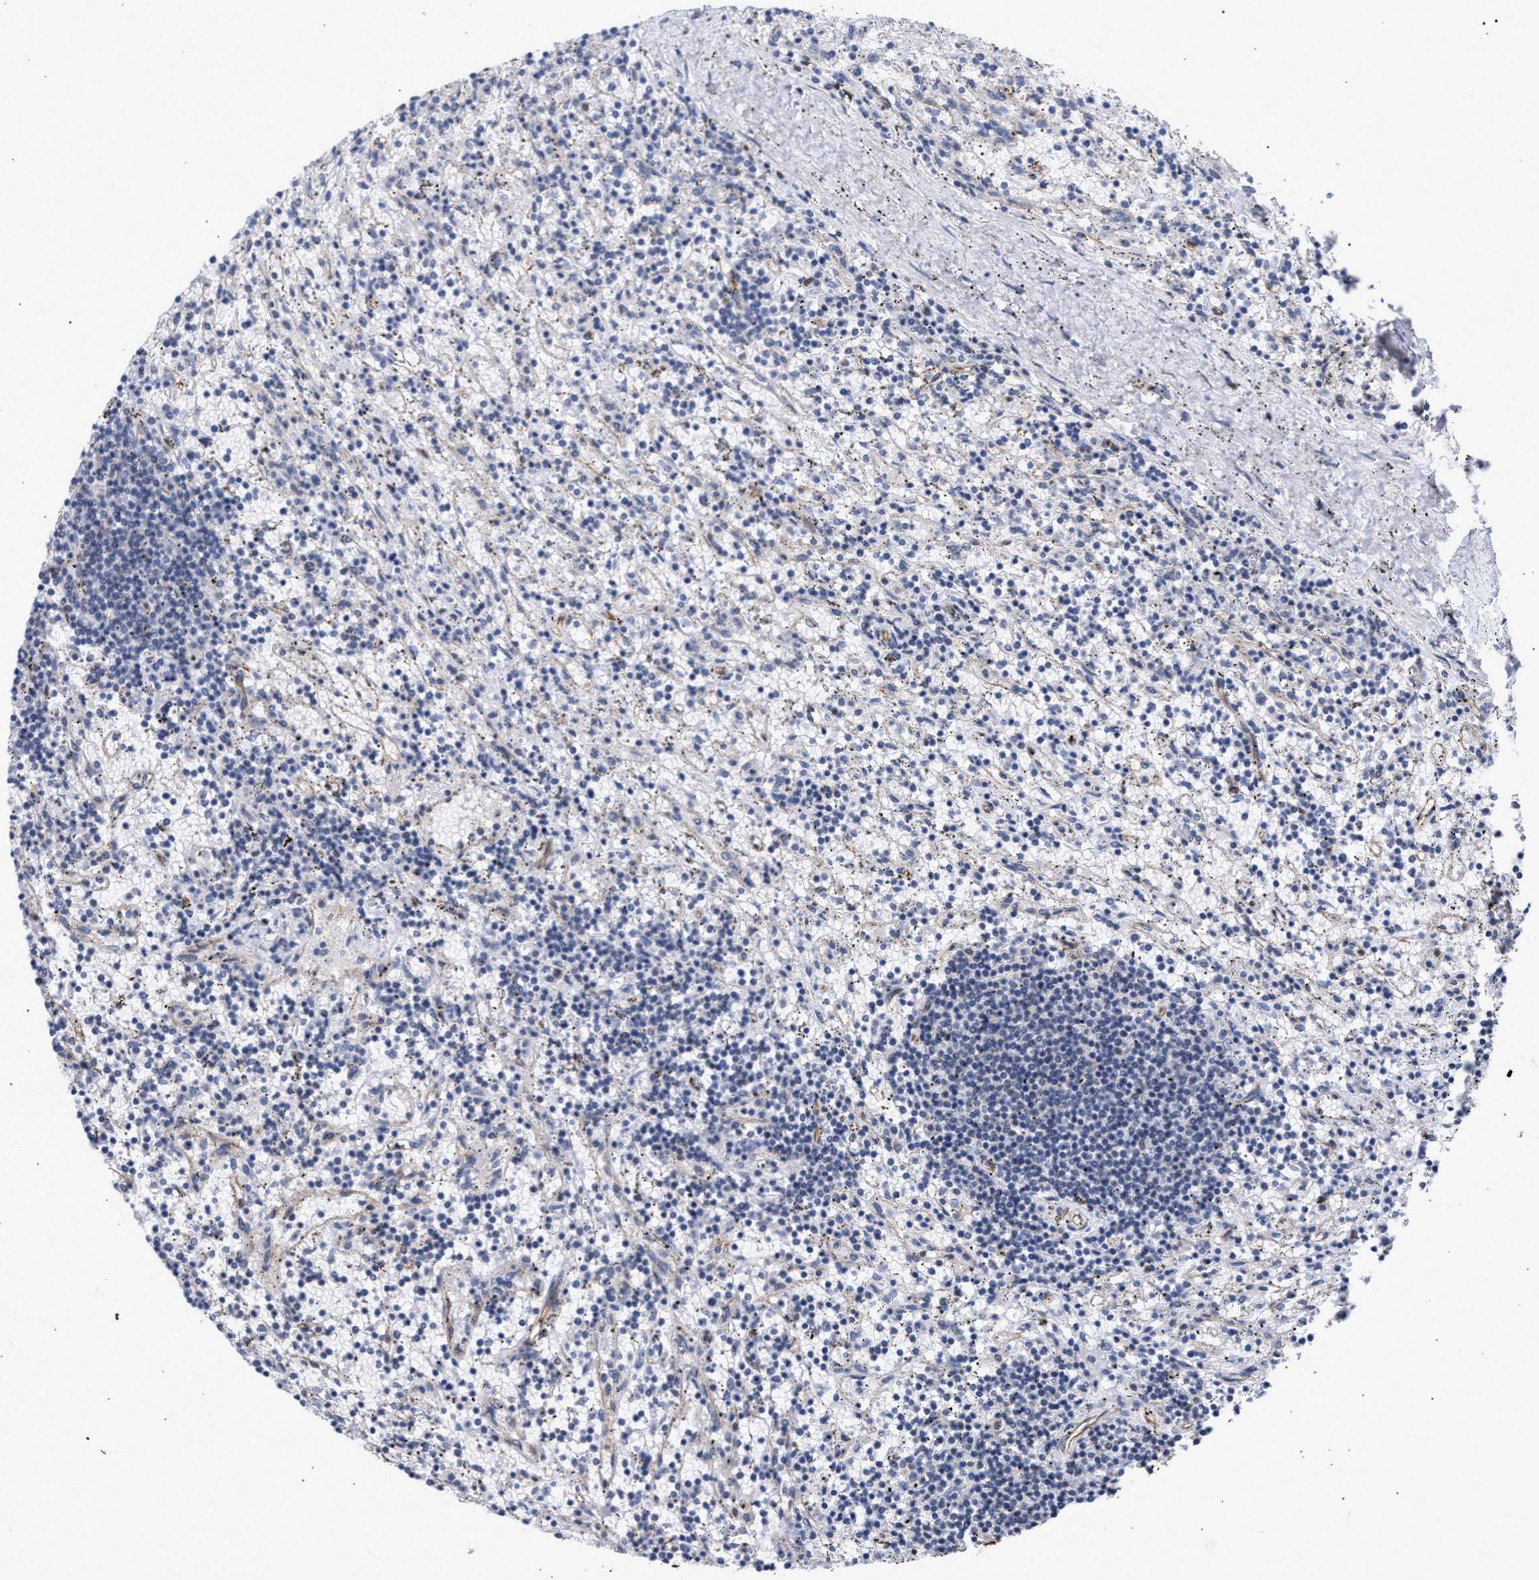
{"staining": {"intensity": "negative", "quantity": "none", "location": "none"}, "tissue": "lymphoma", "cell_type": "Tumor cells", "image_type": "cancer", "snomed": [{"axis": "morphology", "description": "Malignant lymphoma, non-Hodgkin's type, Low grade"}, {"axis": "topography", "description": "Spleen"}], "caption": "IHC photomicrograph of low-grade malignant lymphoma, non-Hodgkin's type stained for a protein (brown), which exhibits no expression in tumor cells.", "gene": "GOLGA2", "patient": {"sex": "male", "age": 76}}